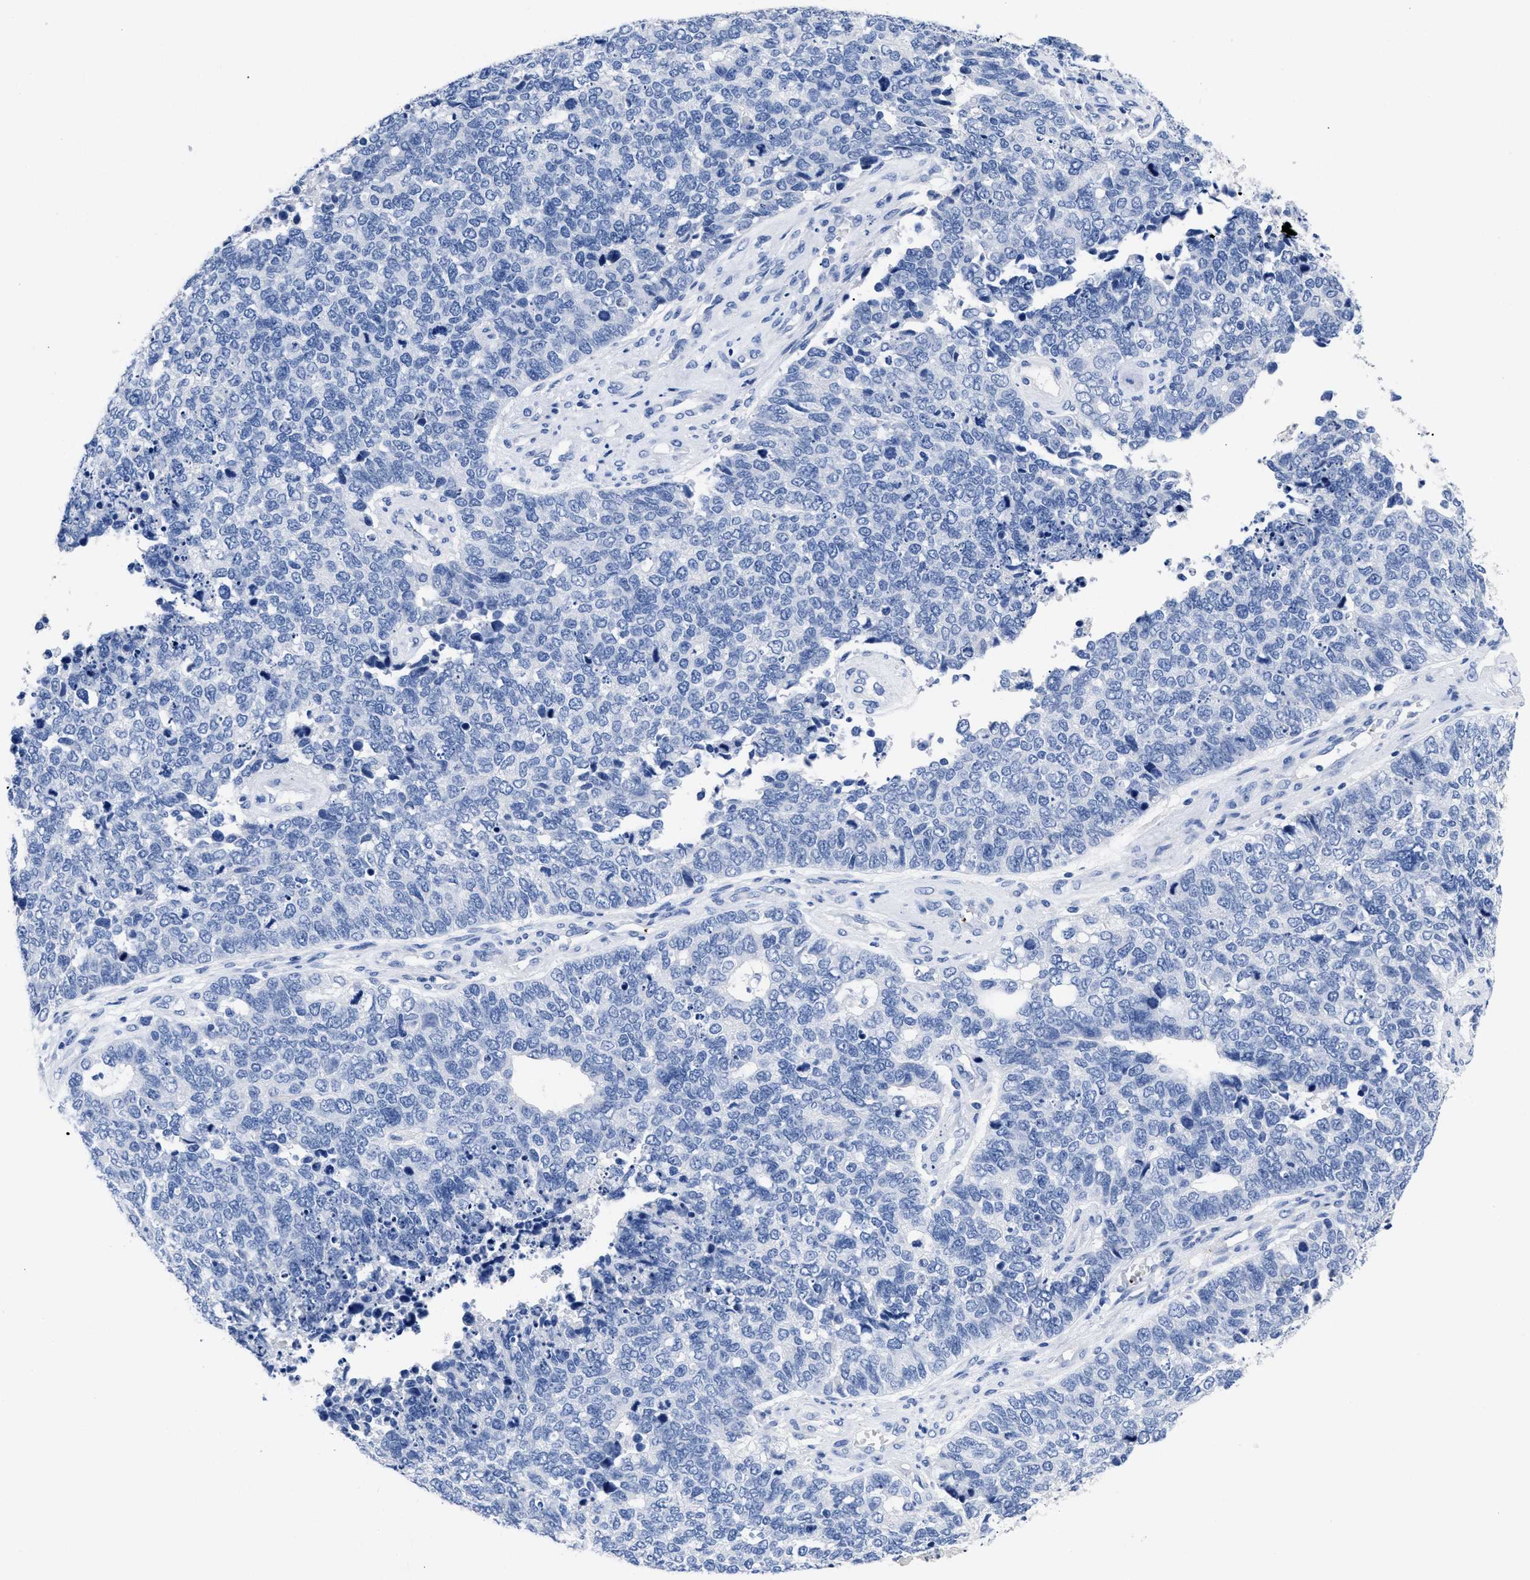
{"staining": {"intensity": "negative", "quantity": "none", "location": "none"}, "tissue": "cervical cancer", "cell_type": "Tumor cells", "image_type": "cancer", "snomed": [{"axis": "morphology", "description": "Squamous cell carcinoma, NOS"}, {"axis": "topography", "description": "Cervix"}], "caption": "Human cervical cancer (squamous cell carcinoma) stained for a protein using IHC displays no positivity in tumor cells.", "gene": "TREML1", "patient": {"sex": "female", "age": 63}}